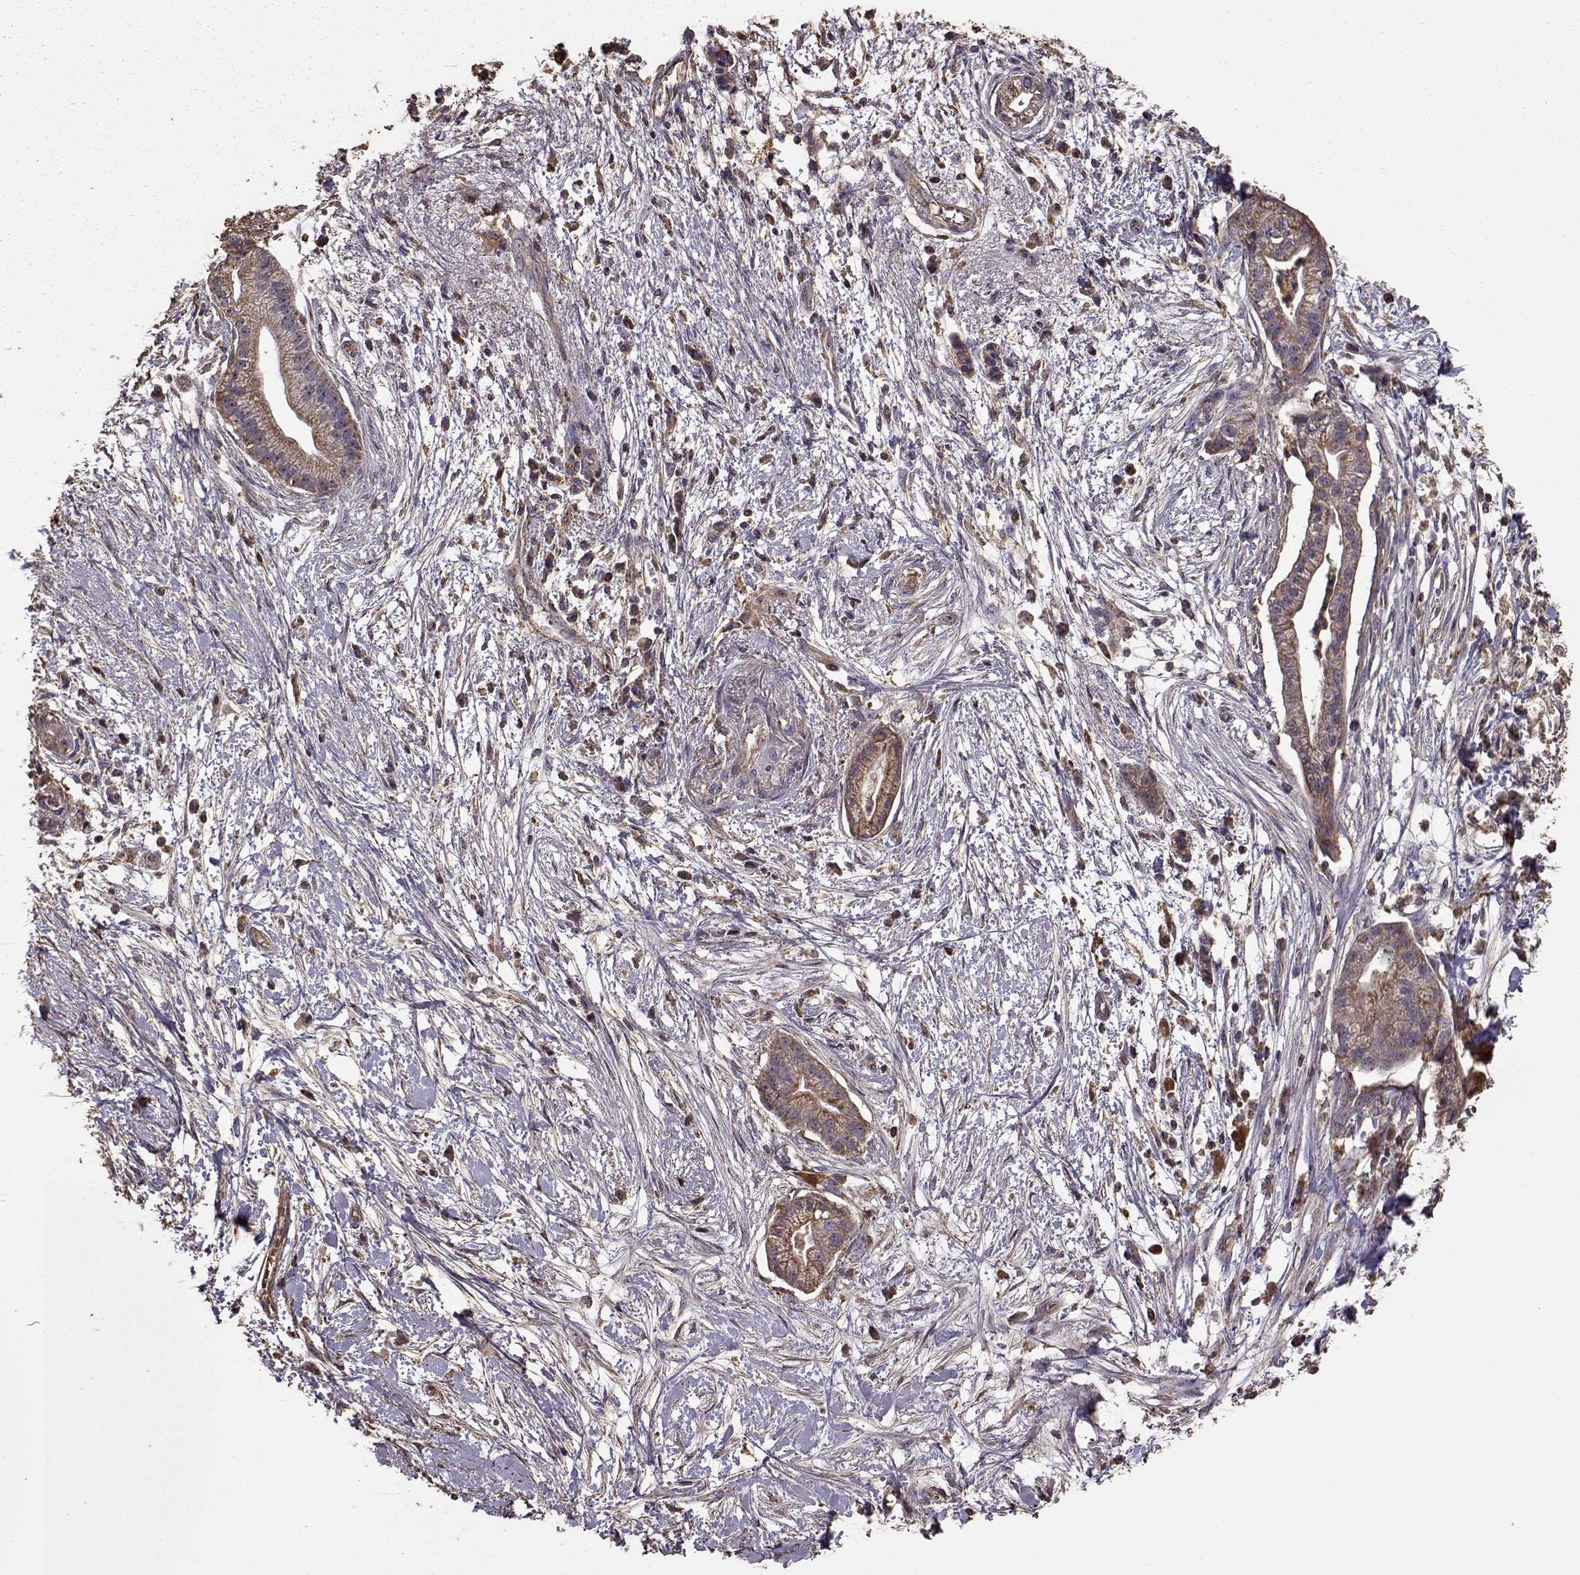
{"staining": {"intensity": "moderate", "quantity": "25%-75%", "location": "cytoplasmic/membranous"}, "tissue": "pancreatic cancer", "cell_type": "Tumor cells", "image_type": "cancer", "snomed": [{"axis": "morphology", "description": "Normal tissue, NOS"}, {"axis": "morphology", "description": "Adenocarcinoma, NOS"}, {"axis": "topography", "description": "Lymph node"}, {"axis": "topography", "description": "Pancreas"}], "caption": "The histopathology image demonstrates staining of adenocarcinoma (pancreatic), revealing moderate cytoplasmic/membranous protein staining (brown color) within tumor cells.", "gene": "PTGES2", "patient": {"sex": "female", "age": 58}}